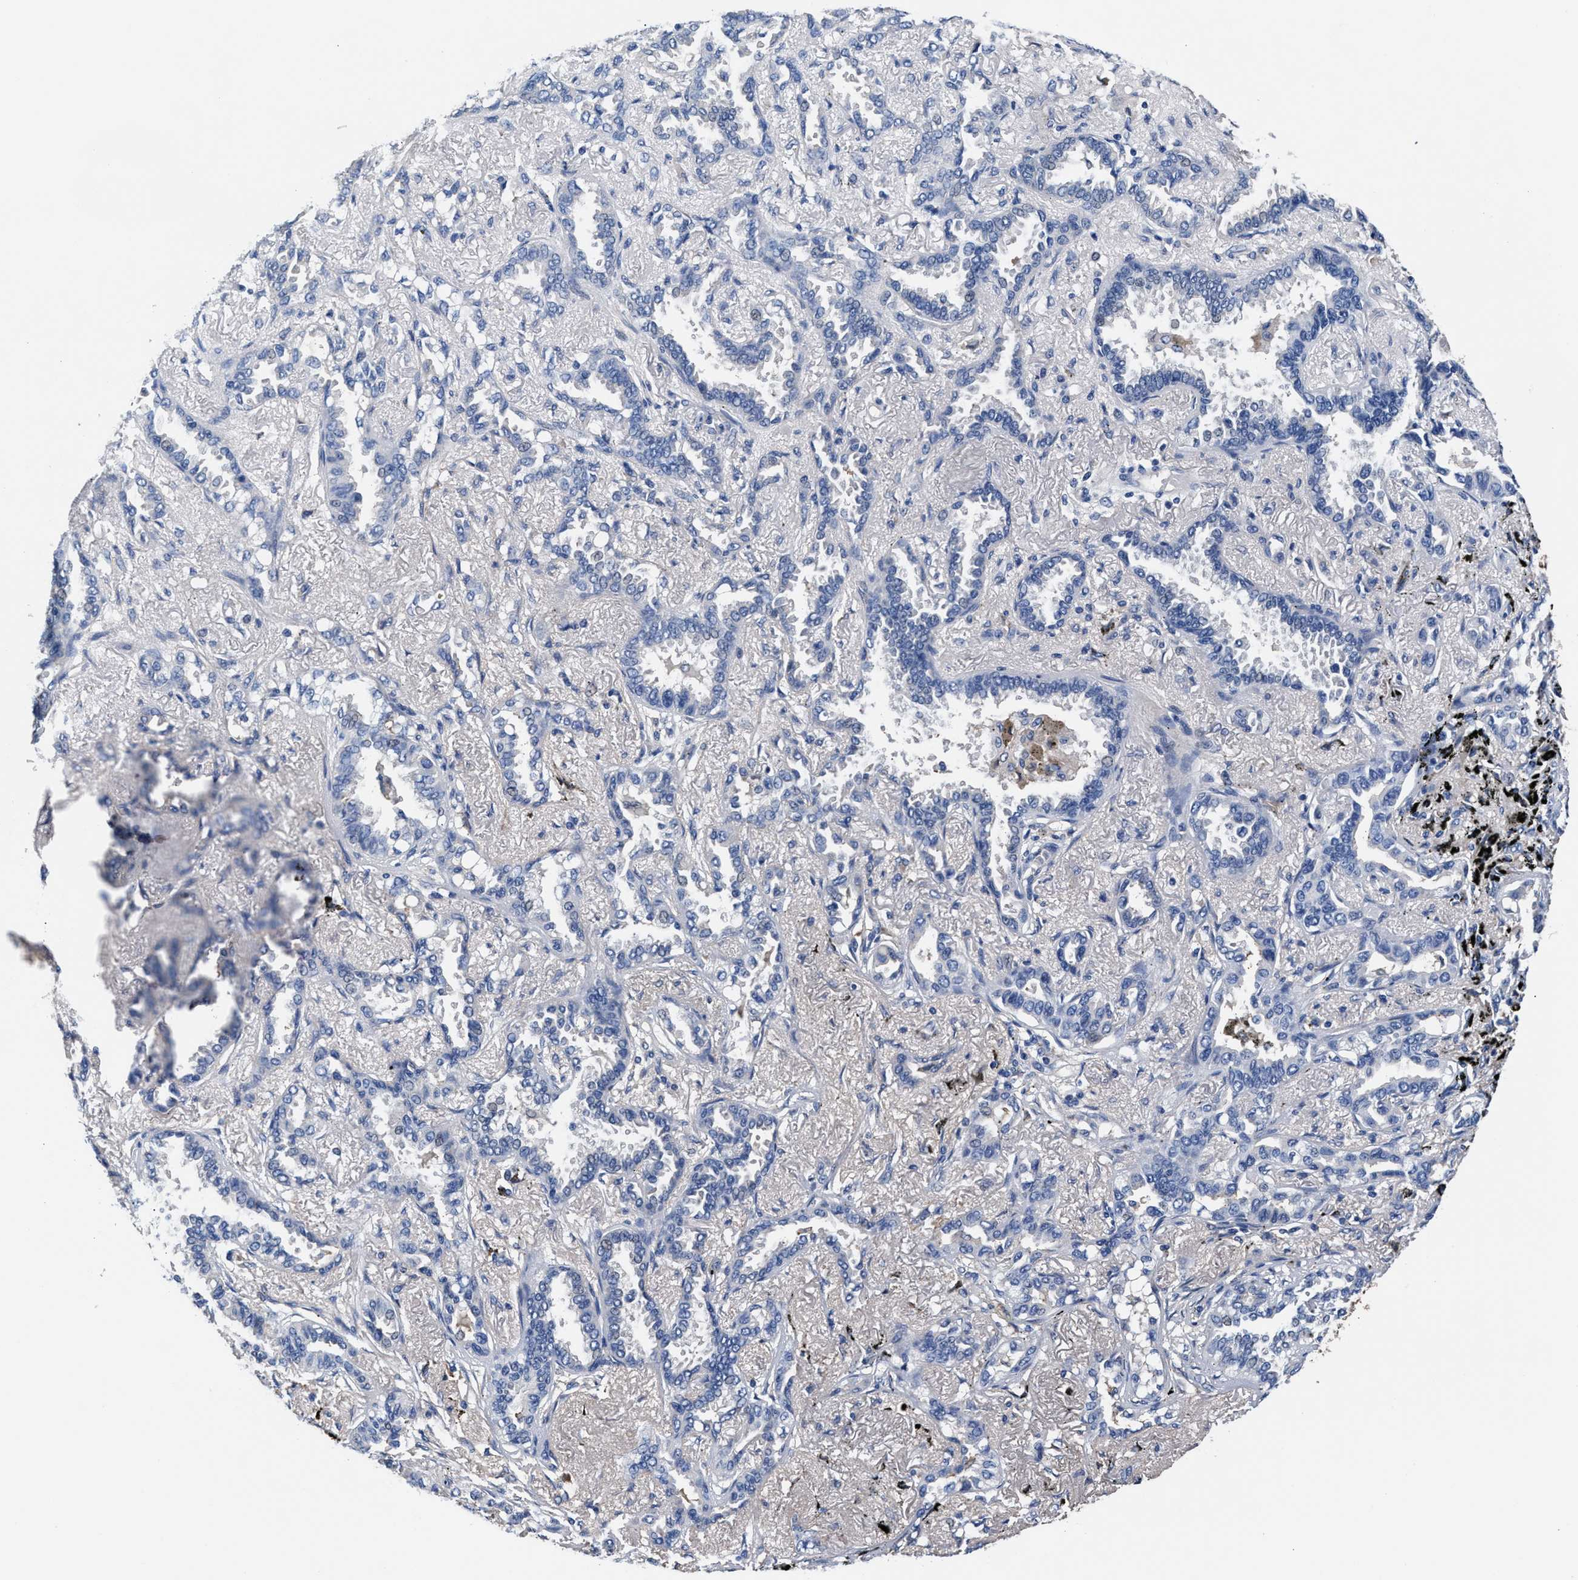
{"staining": {"intensity": "negative", "quantity": "none", "location": "none"}, "tissue": "lung cancer", "cell_type": "Tumor cells", "image_type": "cancer", "snomed": [{"axis": "morphology", "description": "Adenocarcinoma, NOS"}, {"axis": "topography", "description": "Lung"}], "caption": "An IHC photomicrograph of adenocarcinoma (lung) is shown. There is no staining in tumor cells of adenocarcinoma (lung).", "gene": "GSTM1", "patient": {"sex": "male", "age": 59}}